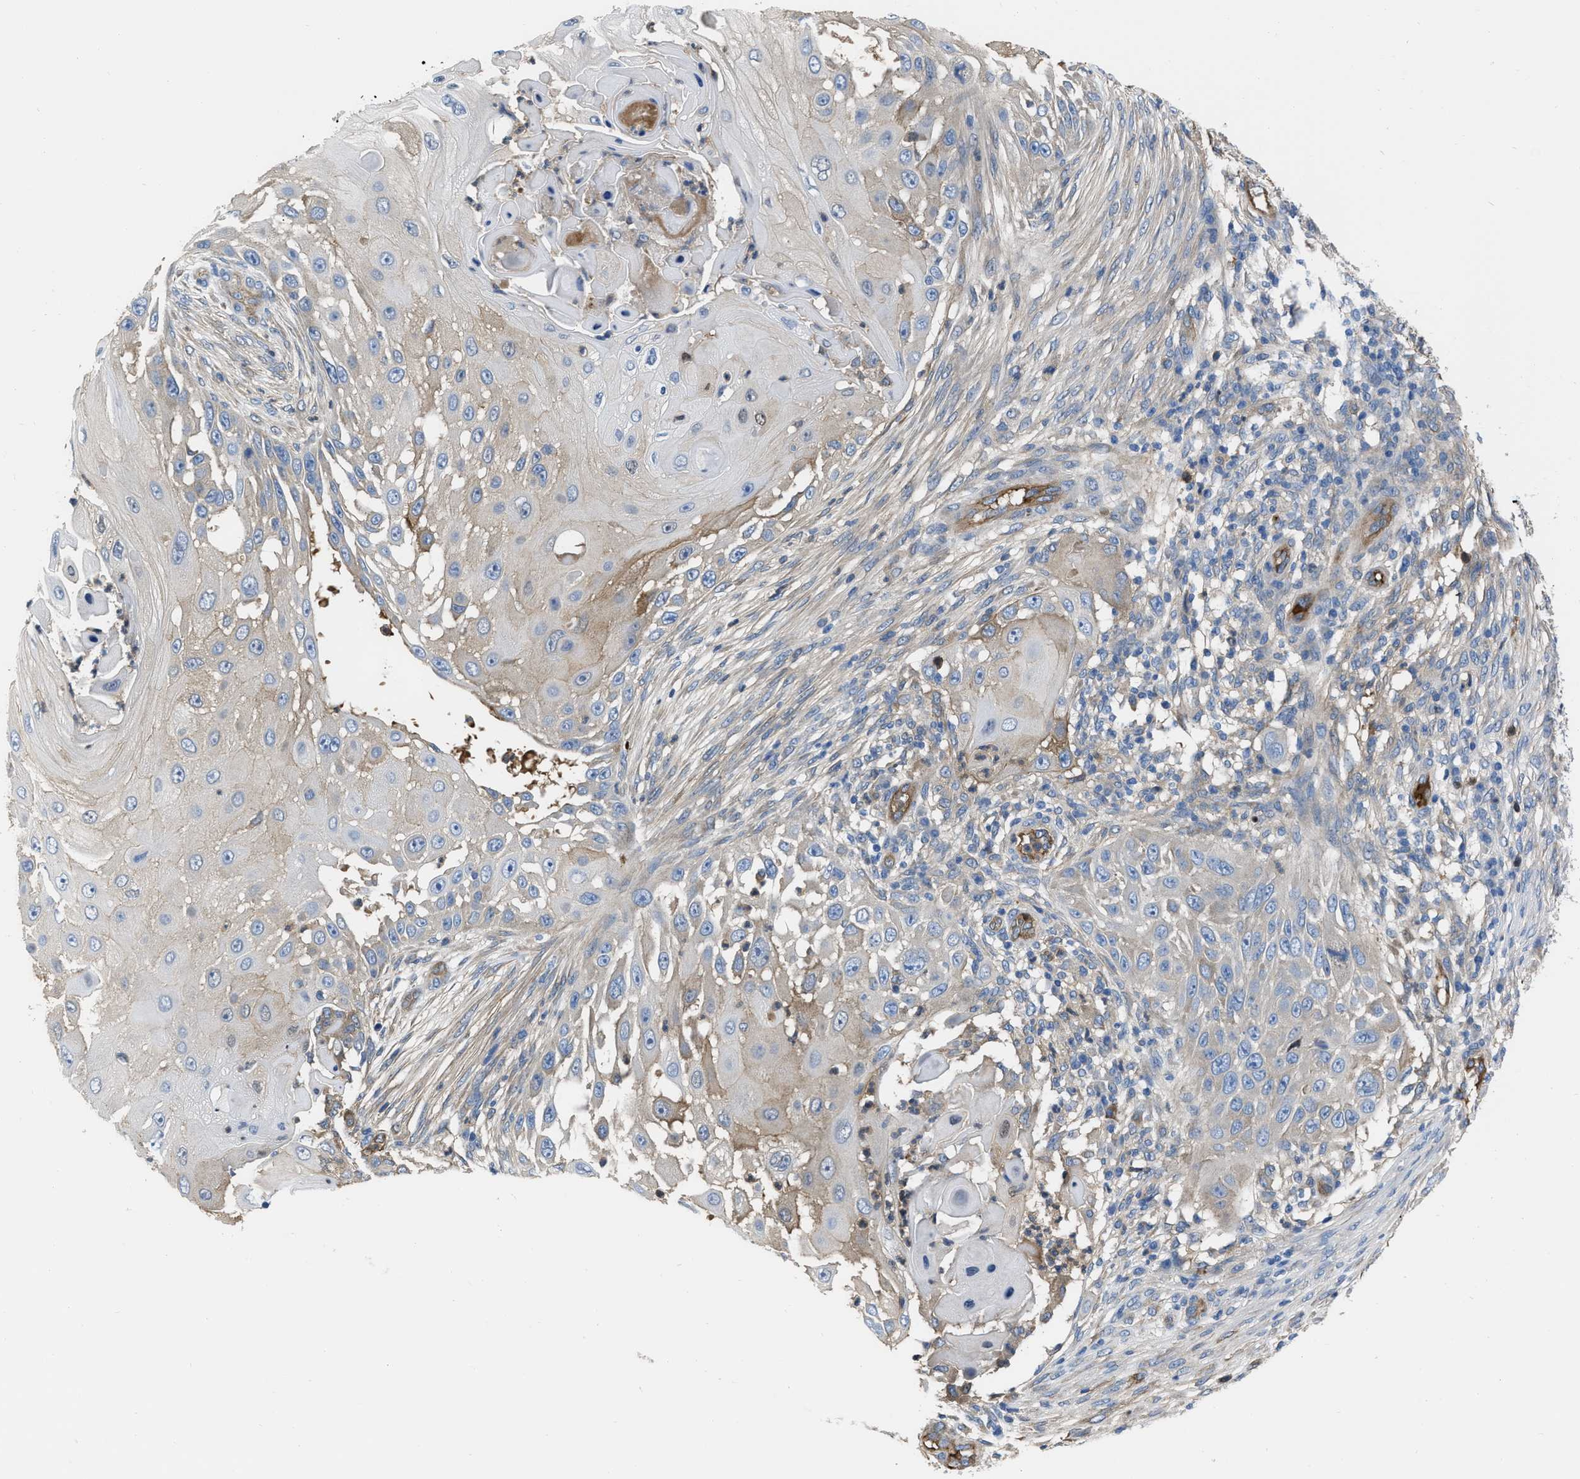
{"staining": {"intensity": "weak", "quantity": "<25%", "location": "cytoplasmic/membranous"}, "tissue": "skin cancer", "cell_type": "Tumor cells", "image_type": "cancer", "snomed": [{"axis": "morphology", "description": "Squamous cell carcinoma, NOS"}, {"axis": "topography", "description": "Skin"}], "caption": "DAB immunohistochemical staining of skin squamous cell carcinoma displays no significant positivity in tumor cells.", "gene": "TRIOBP", "patient": {"sex": "female", "age": 44}}